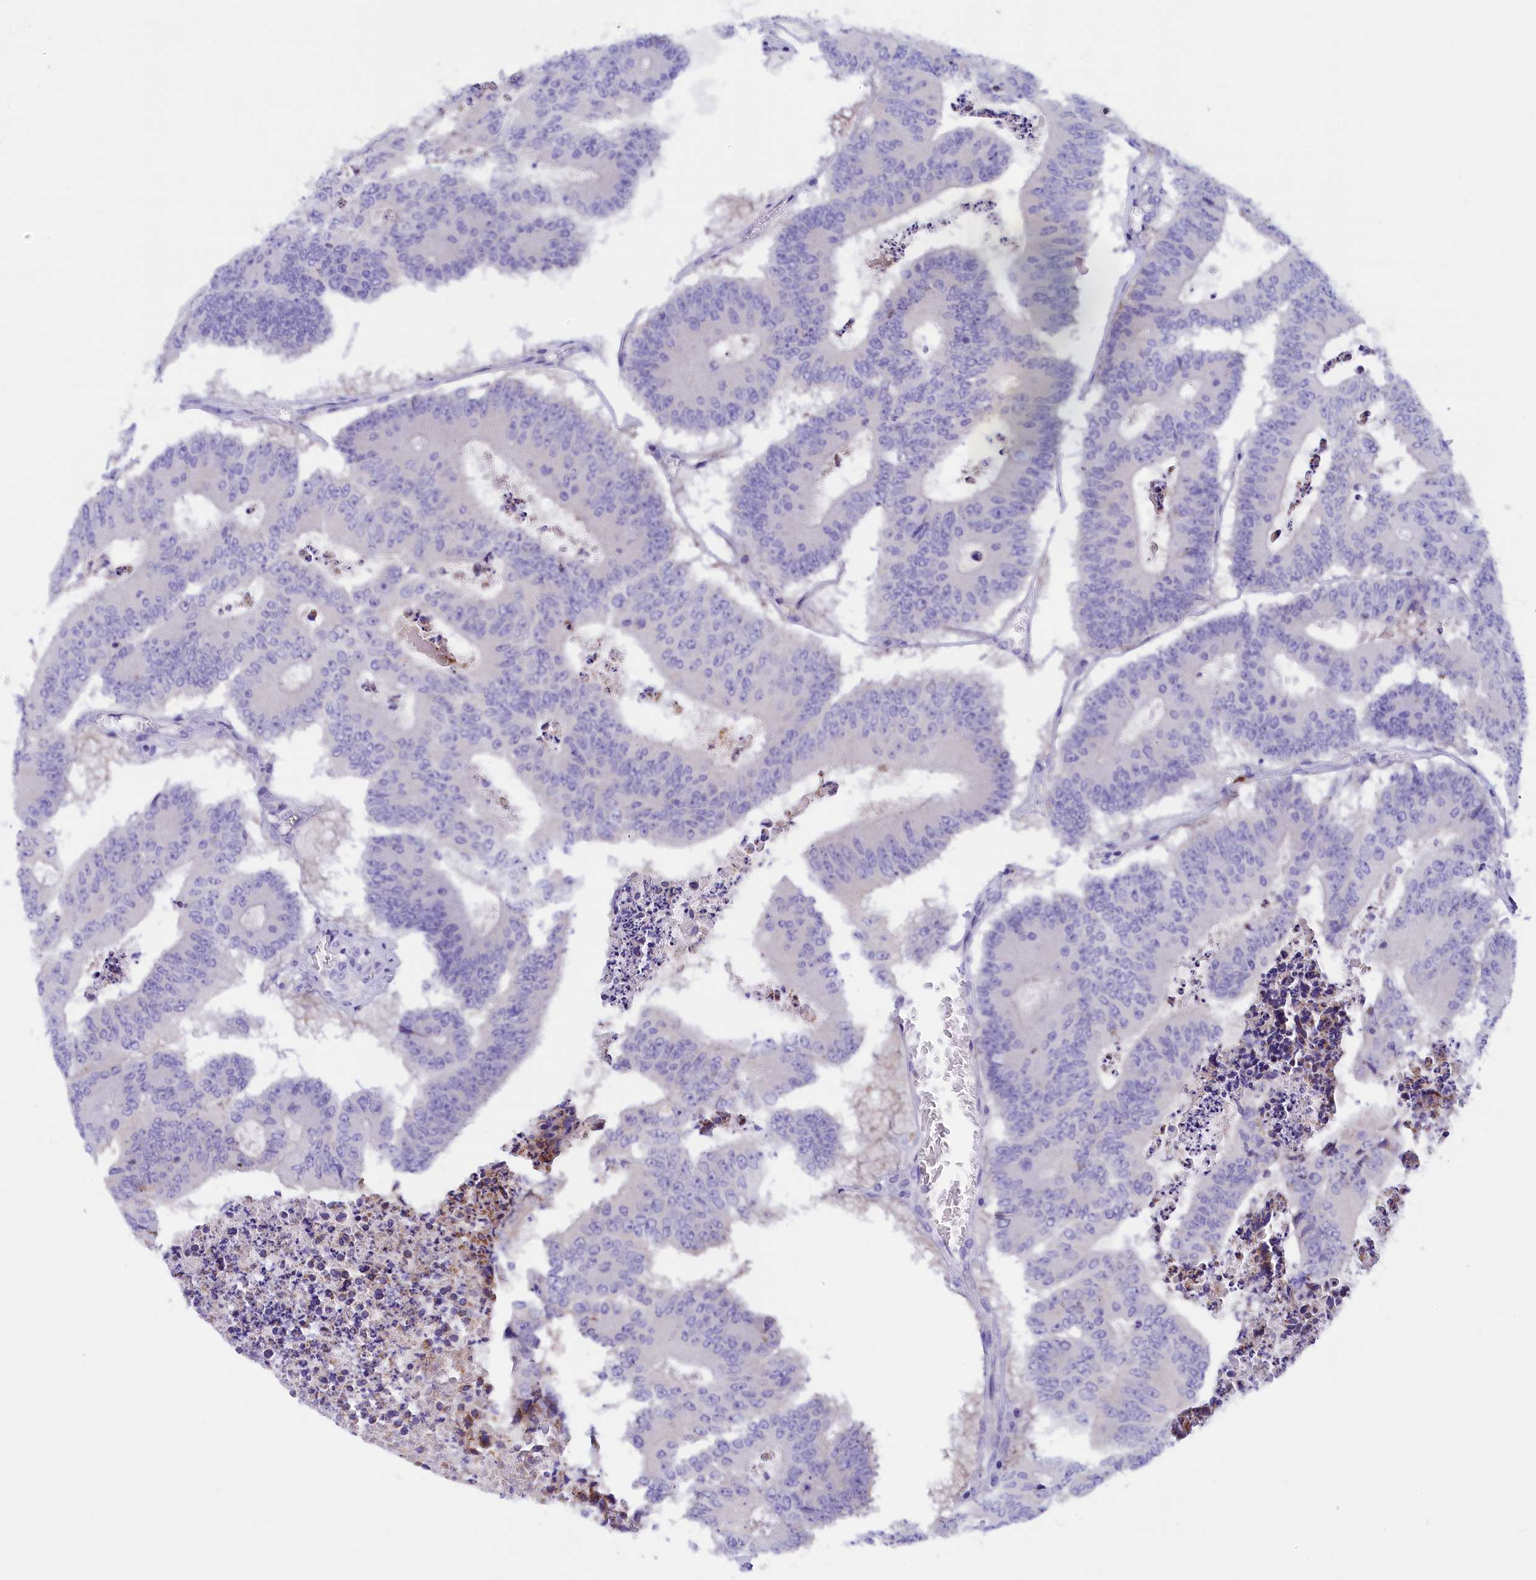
{"staining": {"intensity": "negative", "quantity": "none", "location": "none"}, "tissue": "colorectal cancer", "cell_type": "Tumor cells", "image_type": "cancer", "snomed": [{"axis": "morphology", "description": "Adenocarcinoma, NOS"}, {"axis": "topography", "description": "Colon"}], "caption": "Immunohistochemical staining of human colorectal cancer (adenocarcinoma) reveals no significant expression in tumor cells.", "gene": "RTTN", "patient": {"sex": "male", "age": 87}}